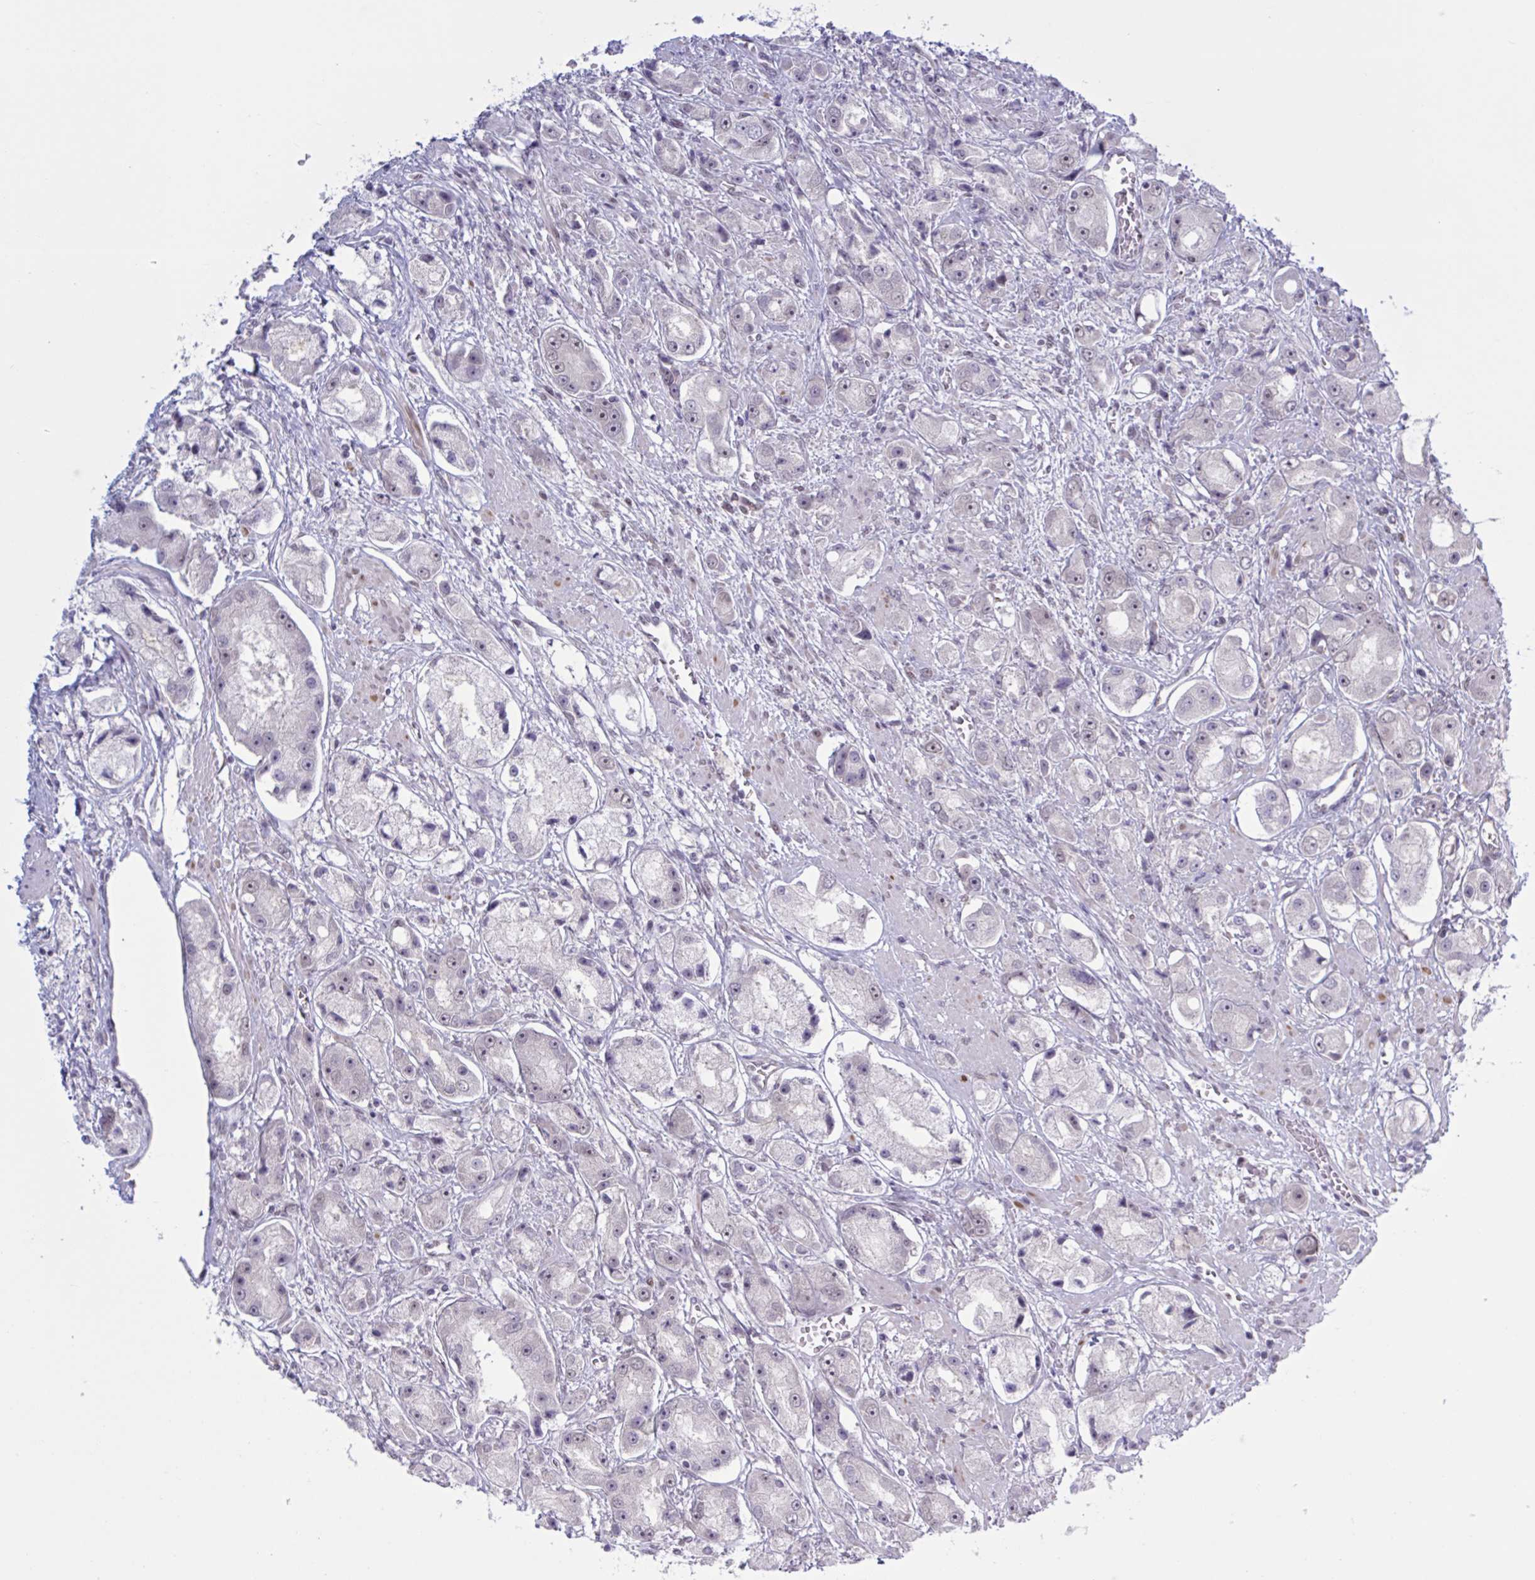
{"staining": {"intensity": "negative", "quantity": "none", "location": "none"}, "tissue": "prostate cancer", "cell_type": "Tumor cells", "image_type": "cancer", "snomed": [{"axis": "morphology", "description": "Adenocarcinoma, High grade"}, {"axis": "topography", "description": "Prostate"}], "caption": "High magnification brightfield microscopy of prostate cancer (high-grade adenocarcinoma) stained with DAB (brown) and counterstained with hematoxylin (blue): tumor cells show no significant staining. (Immunohistochemistry (ihc), brightfield microscopy, high magnification).", "gene": "PRMT6", "patient": {"sex": "male", "age": 67}}